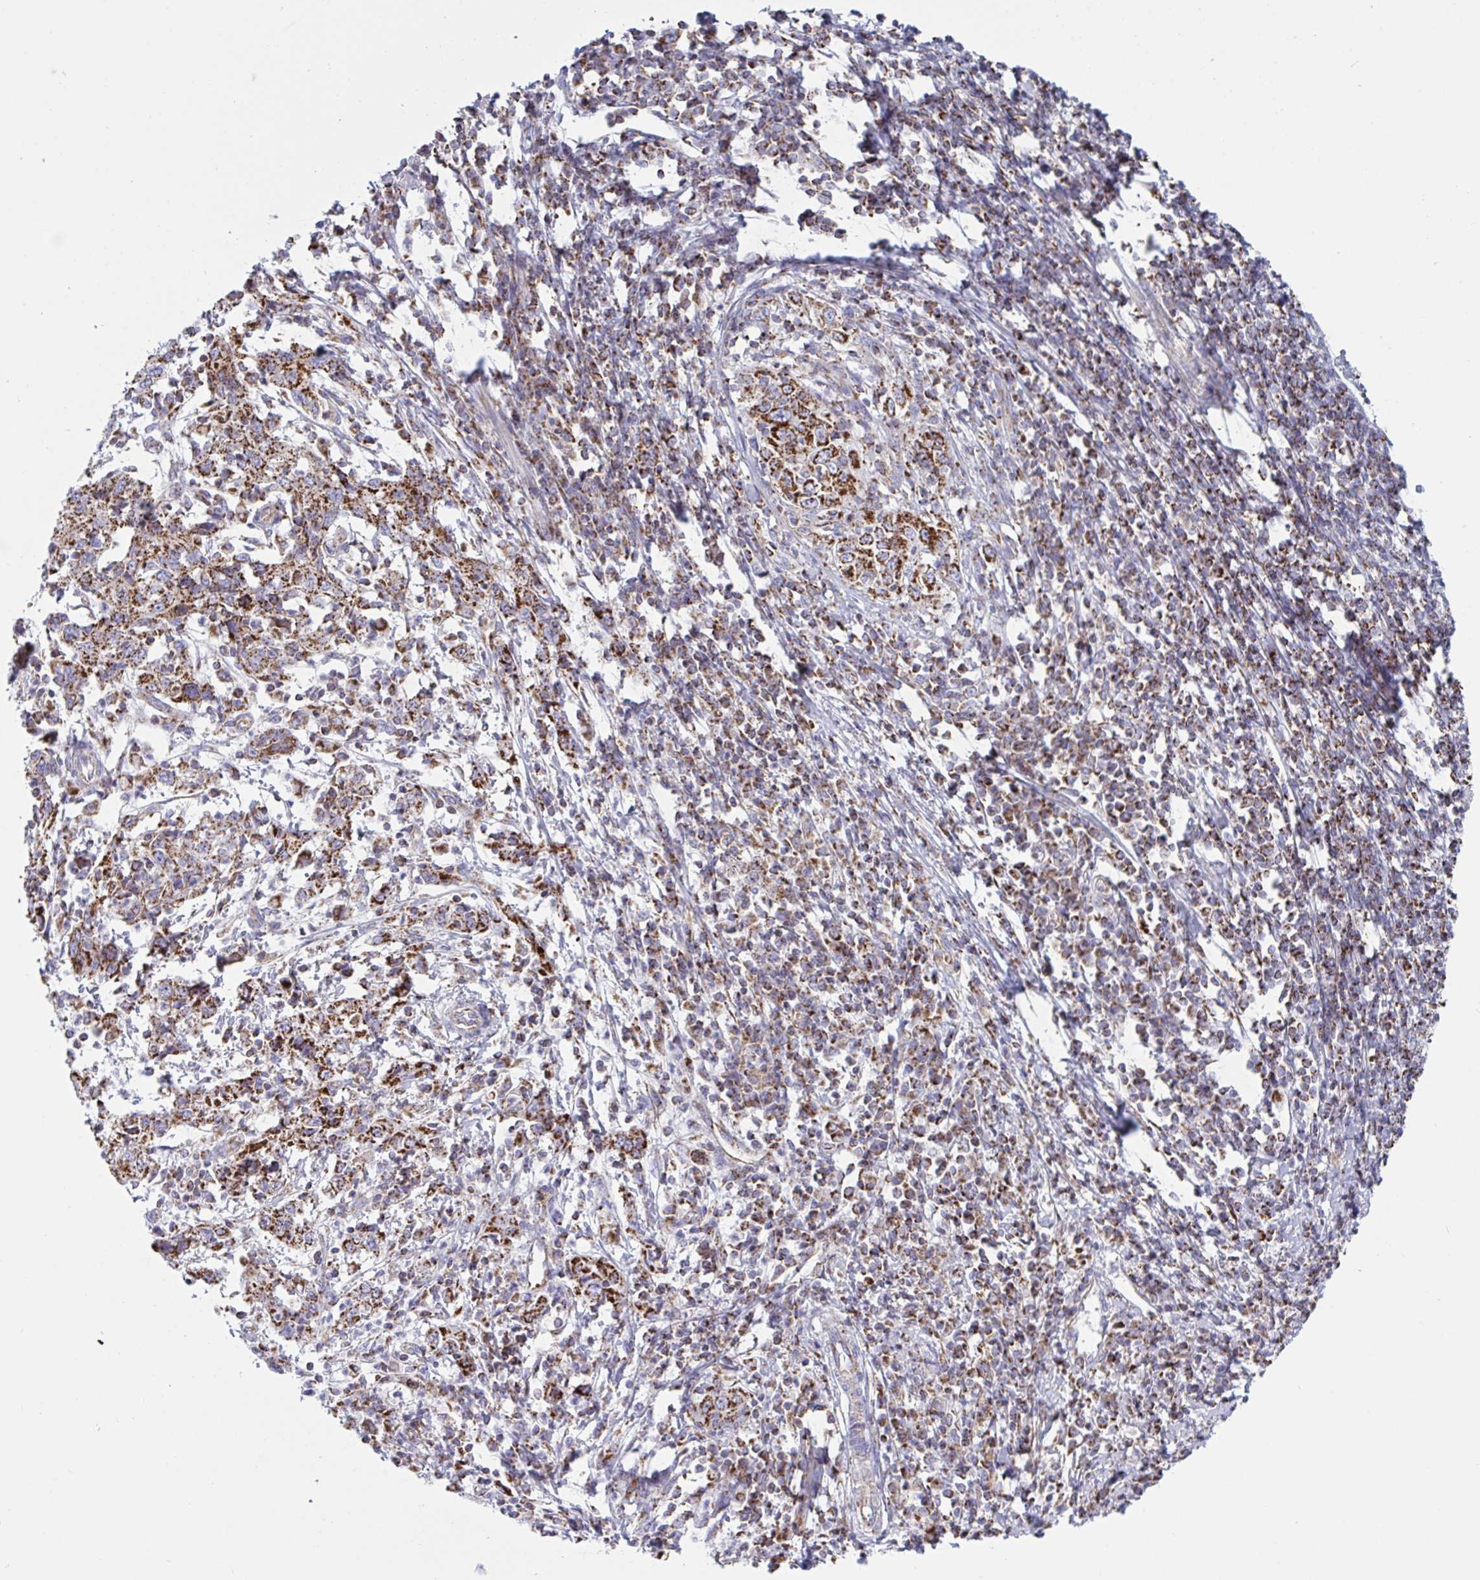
{"staining": {"intensity": "strong", "quantity": ">75%", "location": "cytoplasmic/membranous"}, "tissue": "cervical cancer", "cell_type": "Tumor cells", "image_type": "cancer", "snomed": [{"axis": "morphology", "description": "Squamous cell carcinoma, NOS"}, {"axis": "topography", "description": "Cervix"}], "caption": "This histopathology image reveals cervical cancer stained with immunohistochemistry to label a protein in brown. The cytoplasmic/membranous of tumor cells show strong positivity for the protein. Nuclei are counter-stained blue.", "gene": "HSPE1", "patient": {"sex": "female", "age": 46}}